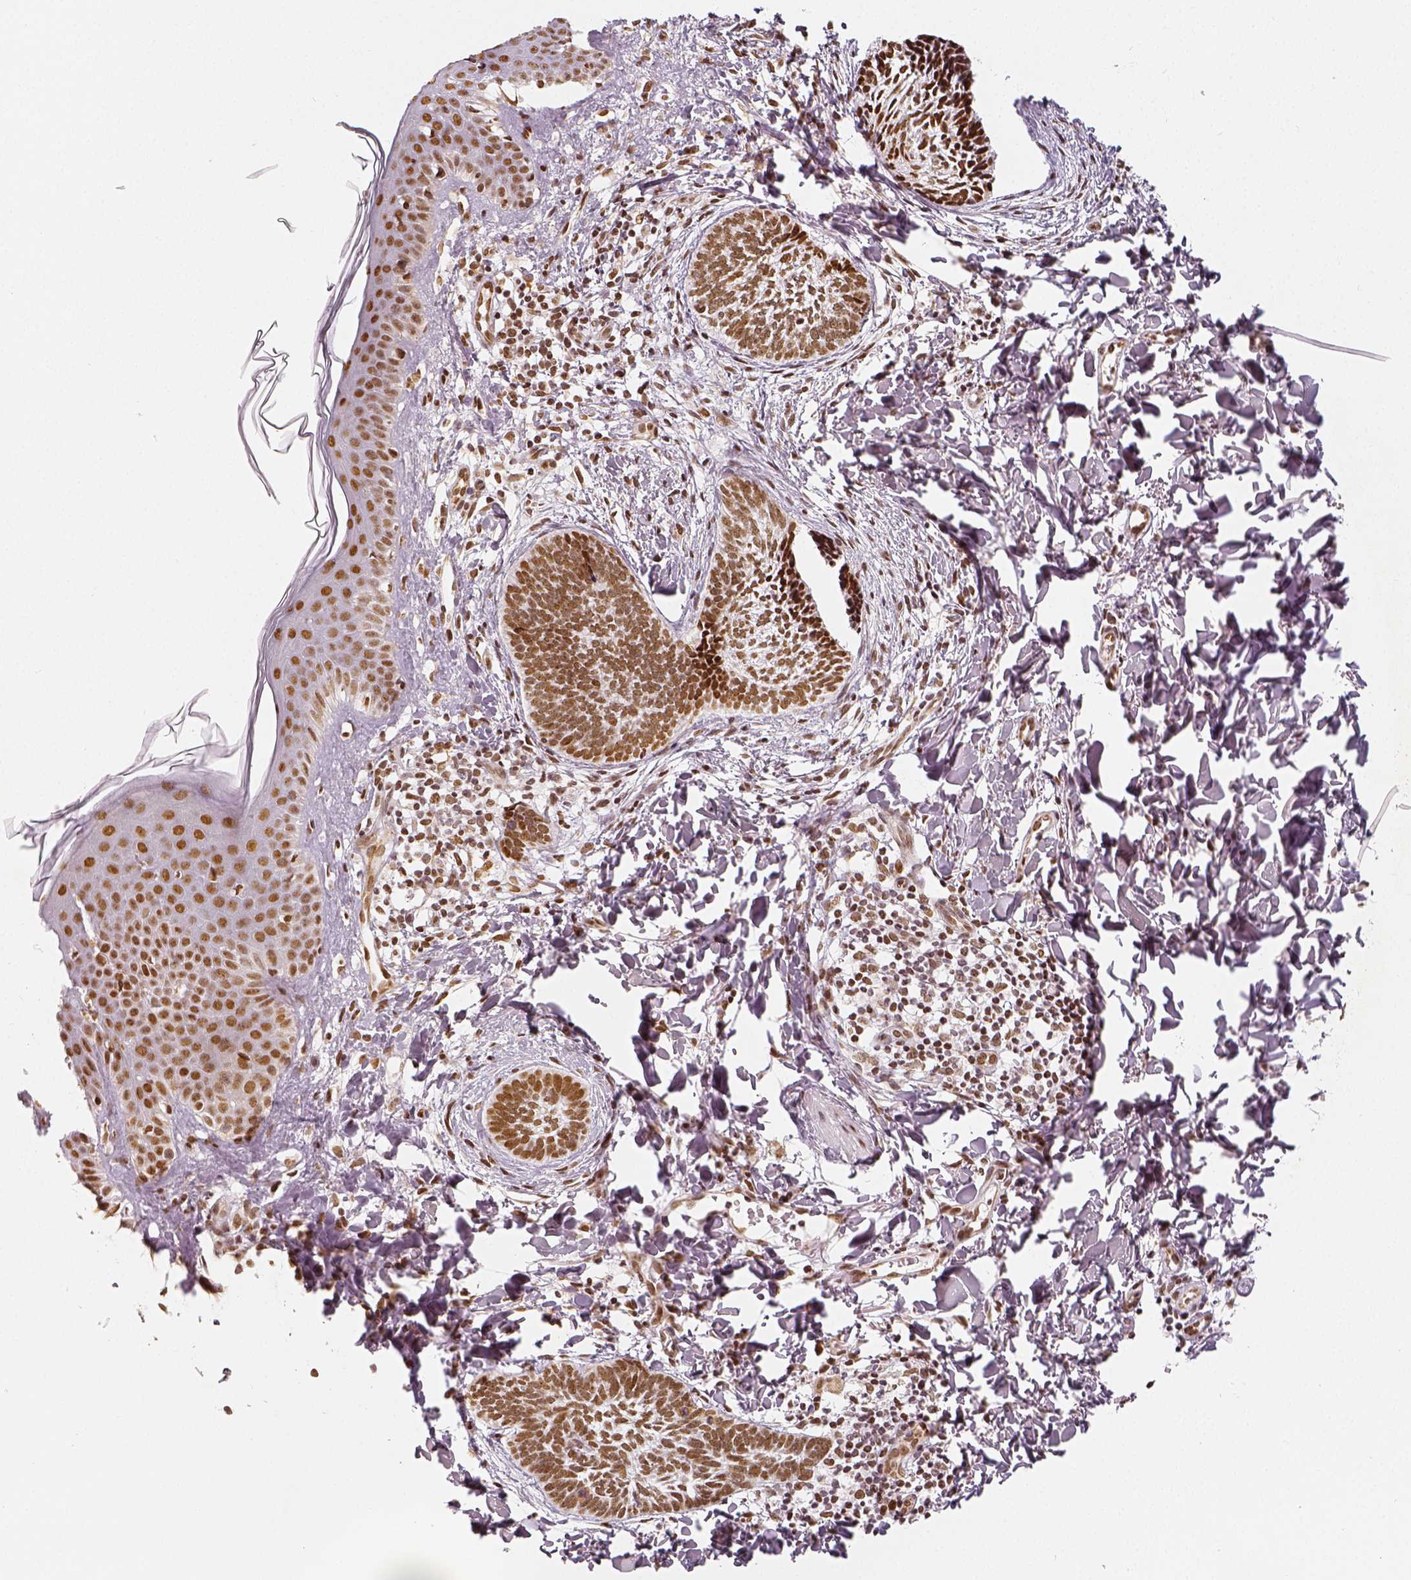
{"staining": {"intensity": "moderate", "quantity": ">75%", "location": "nuclear"}, "tissue": "skin cancer", "cell_type": "Tumor cells", "image_type": "cancer", "snomed": [{"axis": "morphology", "description": "Normal tissue, NOS"}, {"axis": "morphology", "description": "Basal cell carcinoma"}, {"axis": "topography", "description": "Skin"}], "caption": "Skin cancer (basal cell carcinoma) tissue shows moderate nuclear positivity in approximately >75% of tumor cells, visualized by immunohistochemistry.", "gene": "KDM5B", "patient": {"sex": "male", "age": 46}}